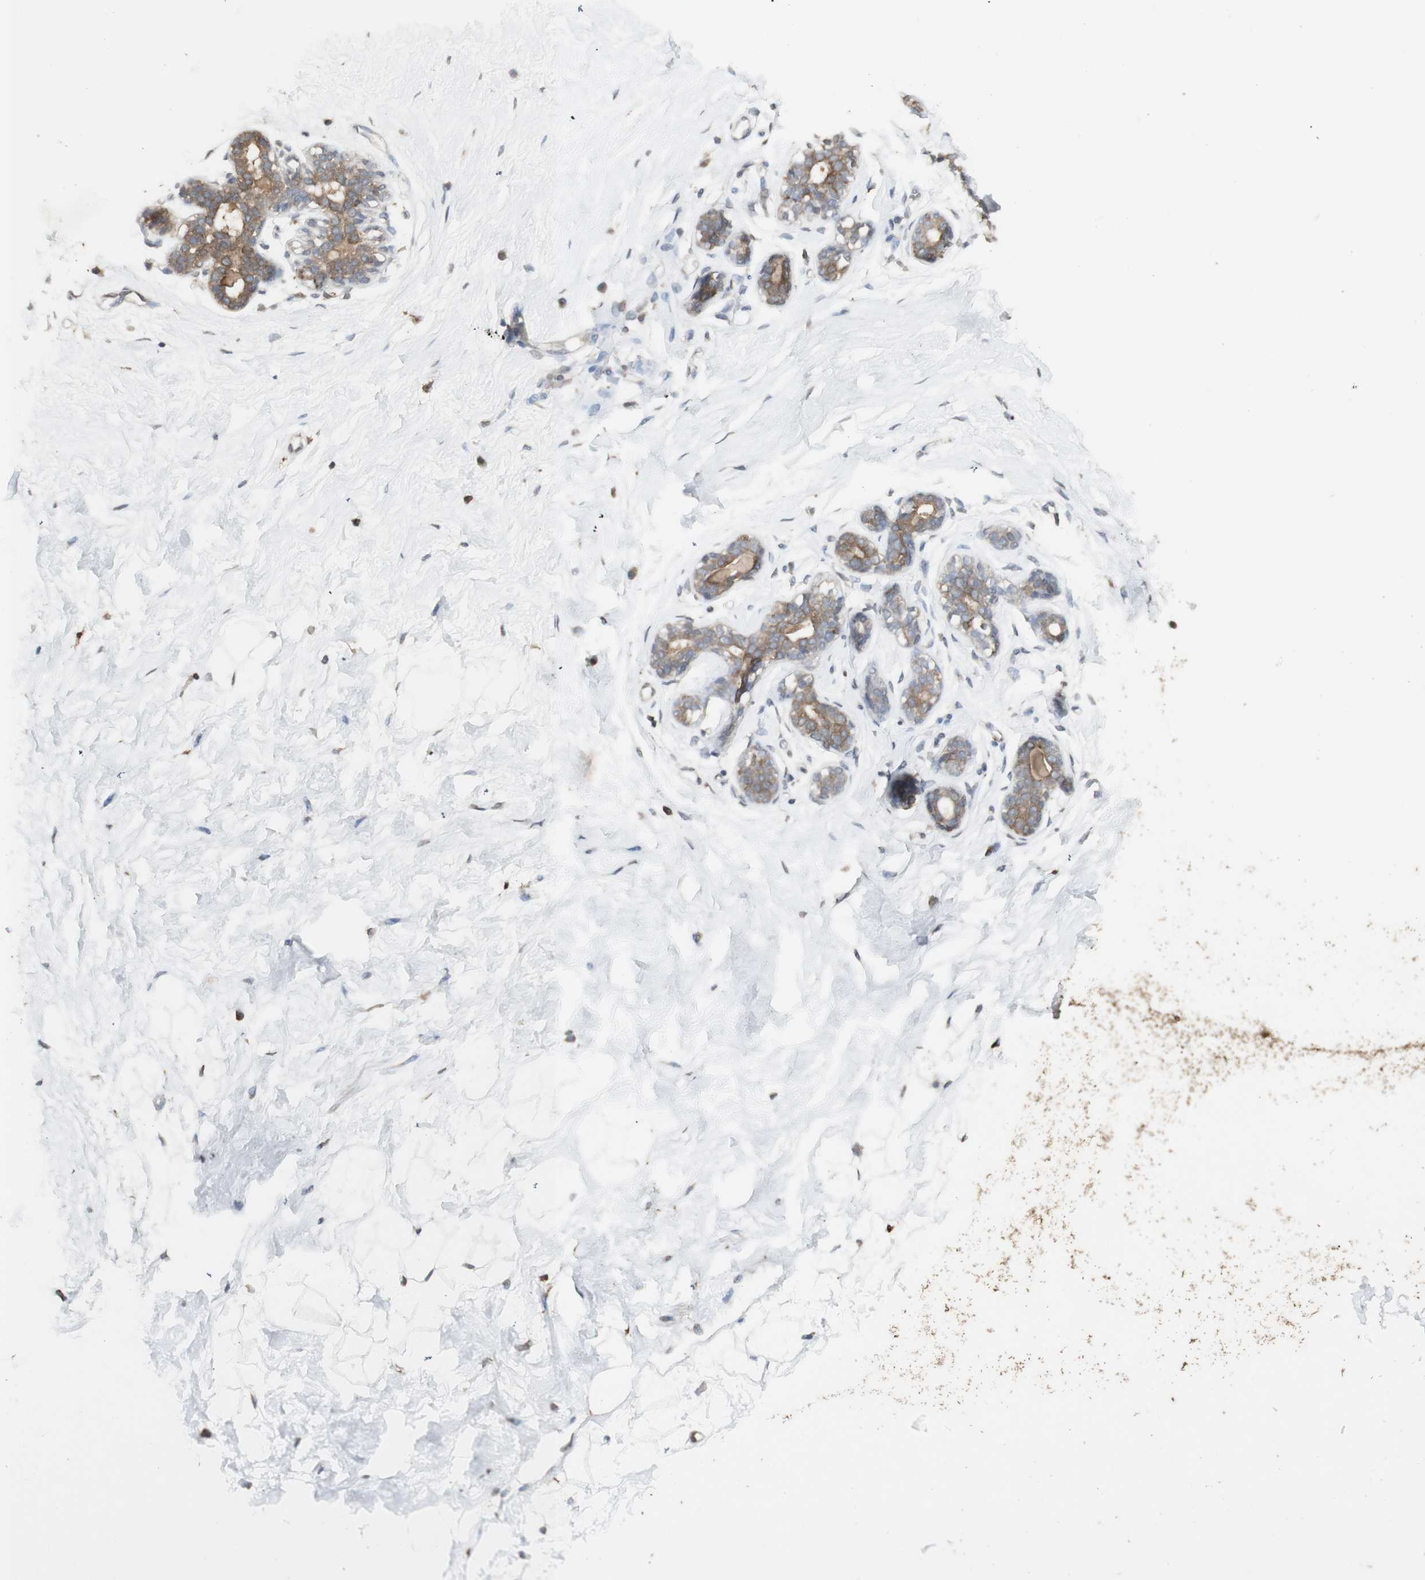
{"staining": {"intensity": "weak", "quantity": "<25%", "location": "cytoplasmic/membranous"}, "tissue": "breast", "cell_type": "Adipocytes", "image_type": "normal", "snomed": [{"axis": "morphology", "description": "Normal tissue, NOS"}, {"axis": "topography", "description": "Breast"}], "caption": "Breast stained for a protein using immunohistochemistry (IHC) shows no expression adipocytes.", "gene": "ATP6V1E1", "patient": {"sex": "female", "age": 23}}